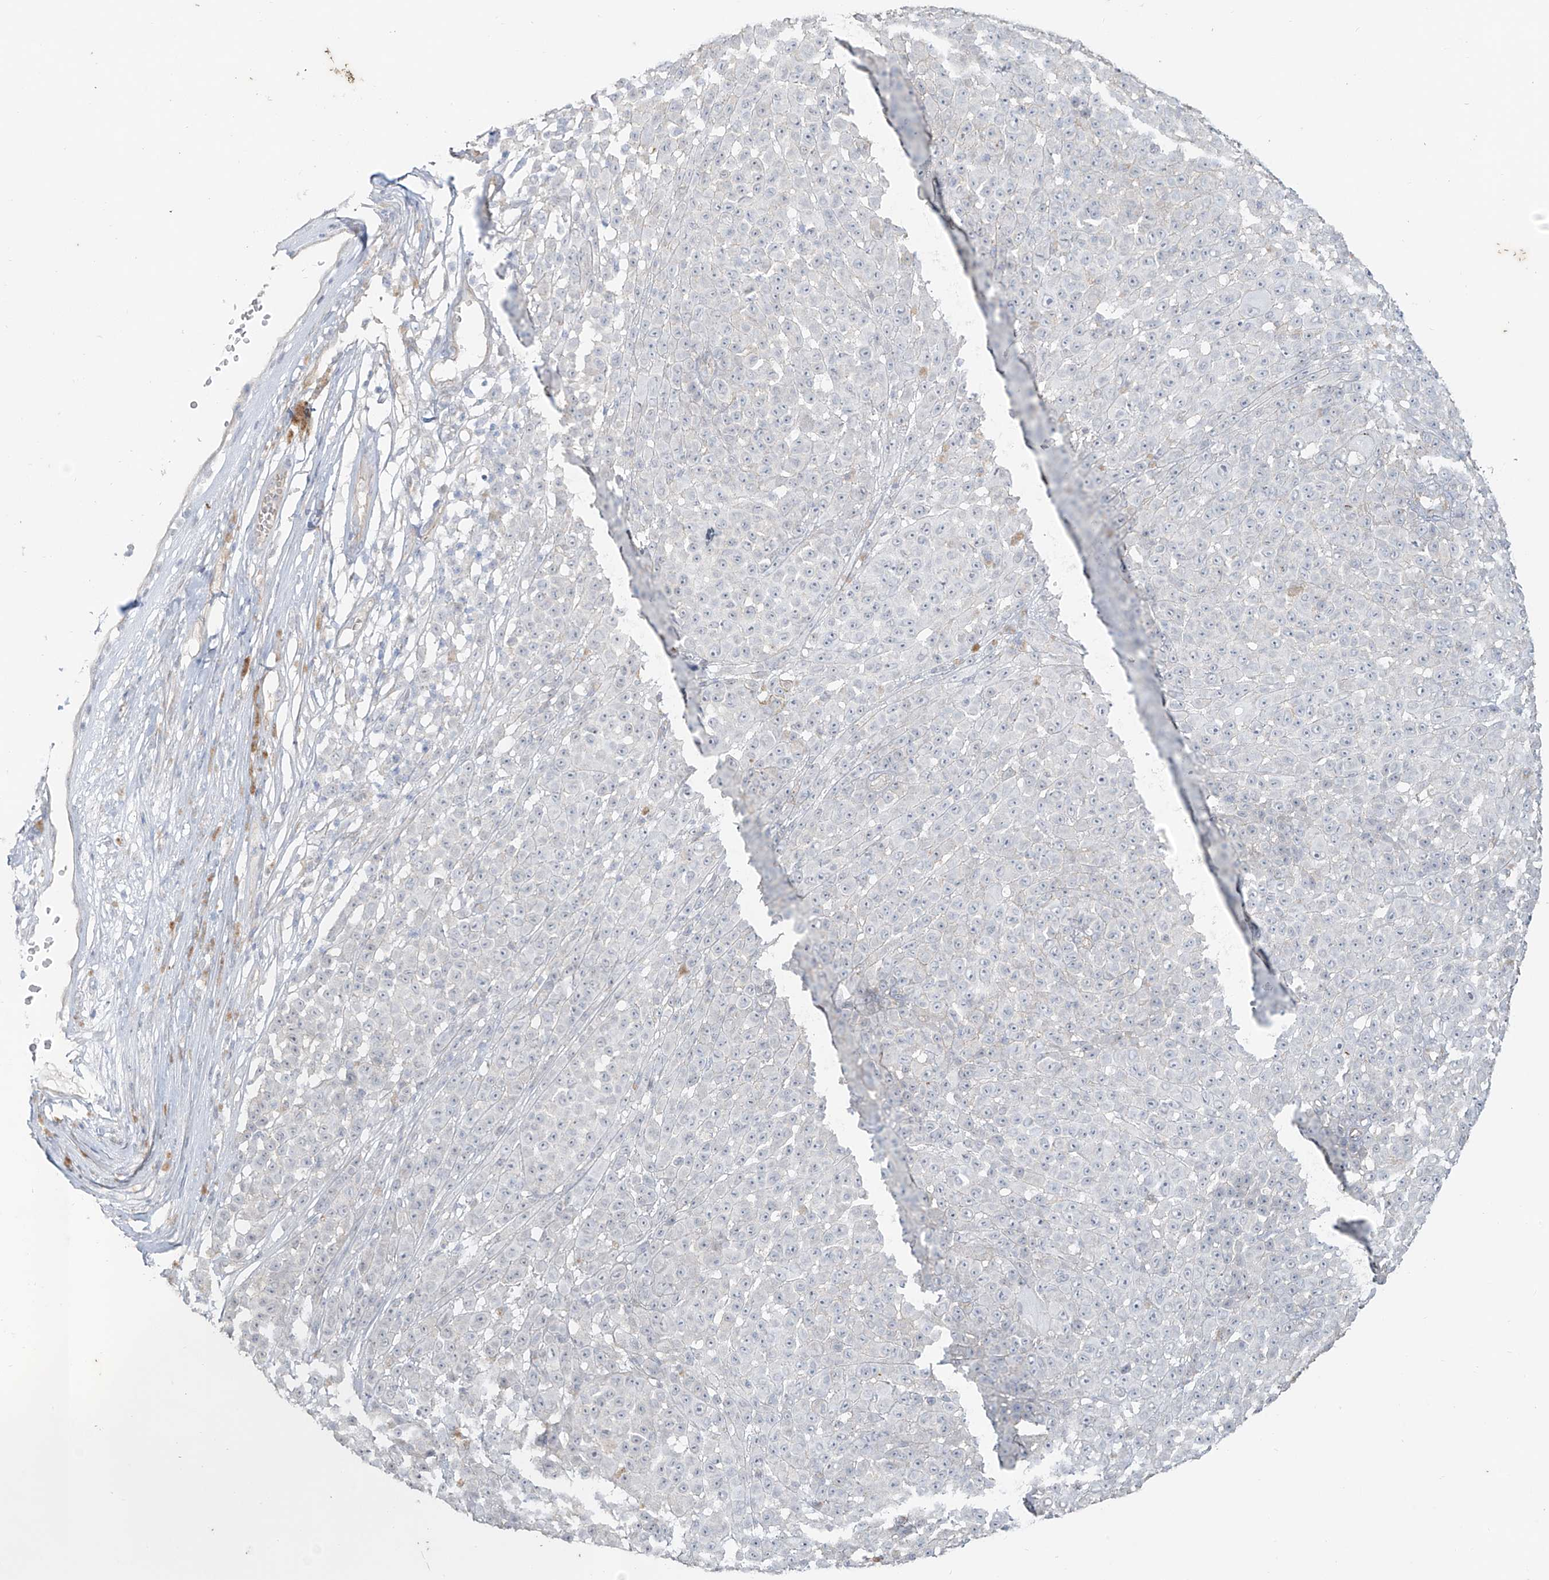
{"staining": {"intensity": "negative", "quantity": "none", "location": "none"}, "tissue": "melanoma", "cell_type": "Tumor cells", "image_type": "cancer", "snomed": [{"axis": "morphology", "description": "Malignant melanoma, NOS"}, {"axis": "topography", "description": "Skin"}], "caption": "Immunohistochemical staining of human malignant melanoma demonstrates no significant staining in tumor cells. (DAB (3,3'-diaminobenzidine) immunohistochemistry with hematoxylin counter stain).", "gene": "TUBE1", "patient": {"sex": "female", "age": 94}}